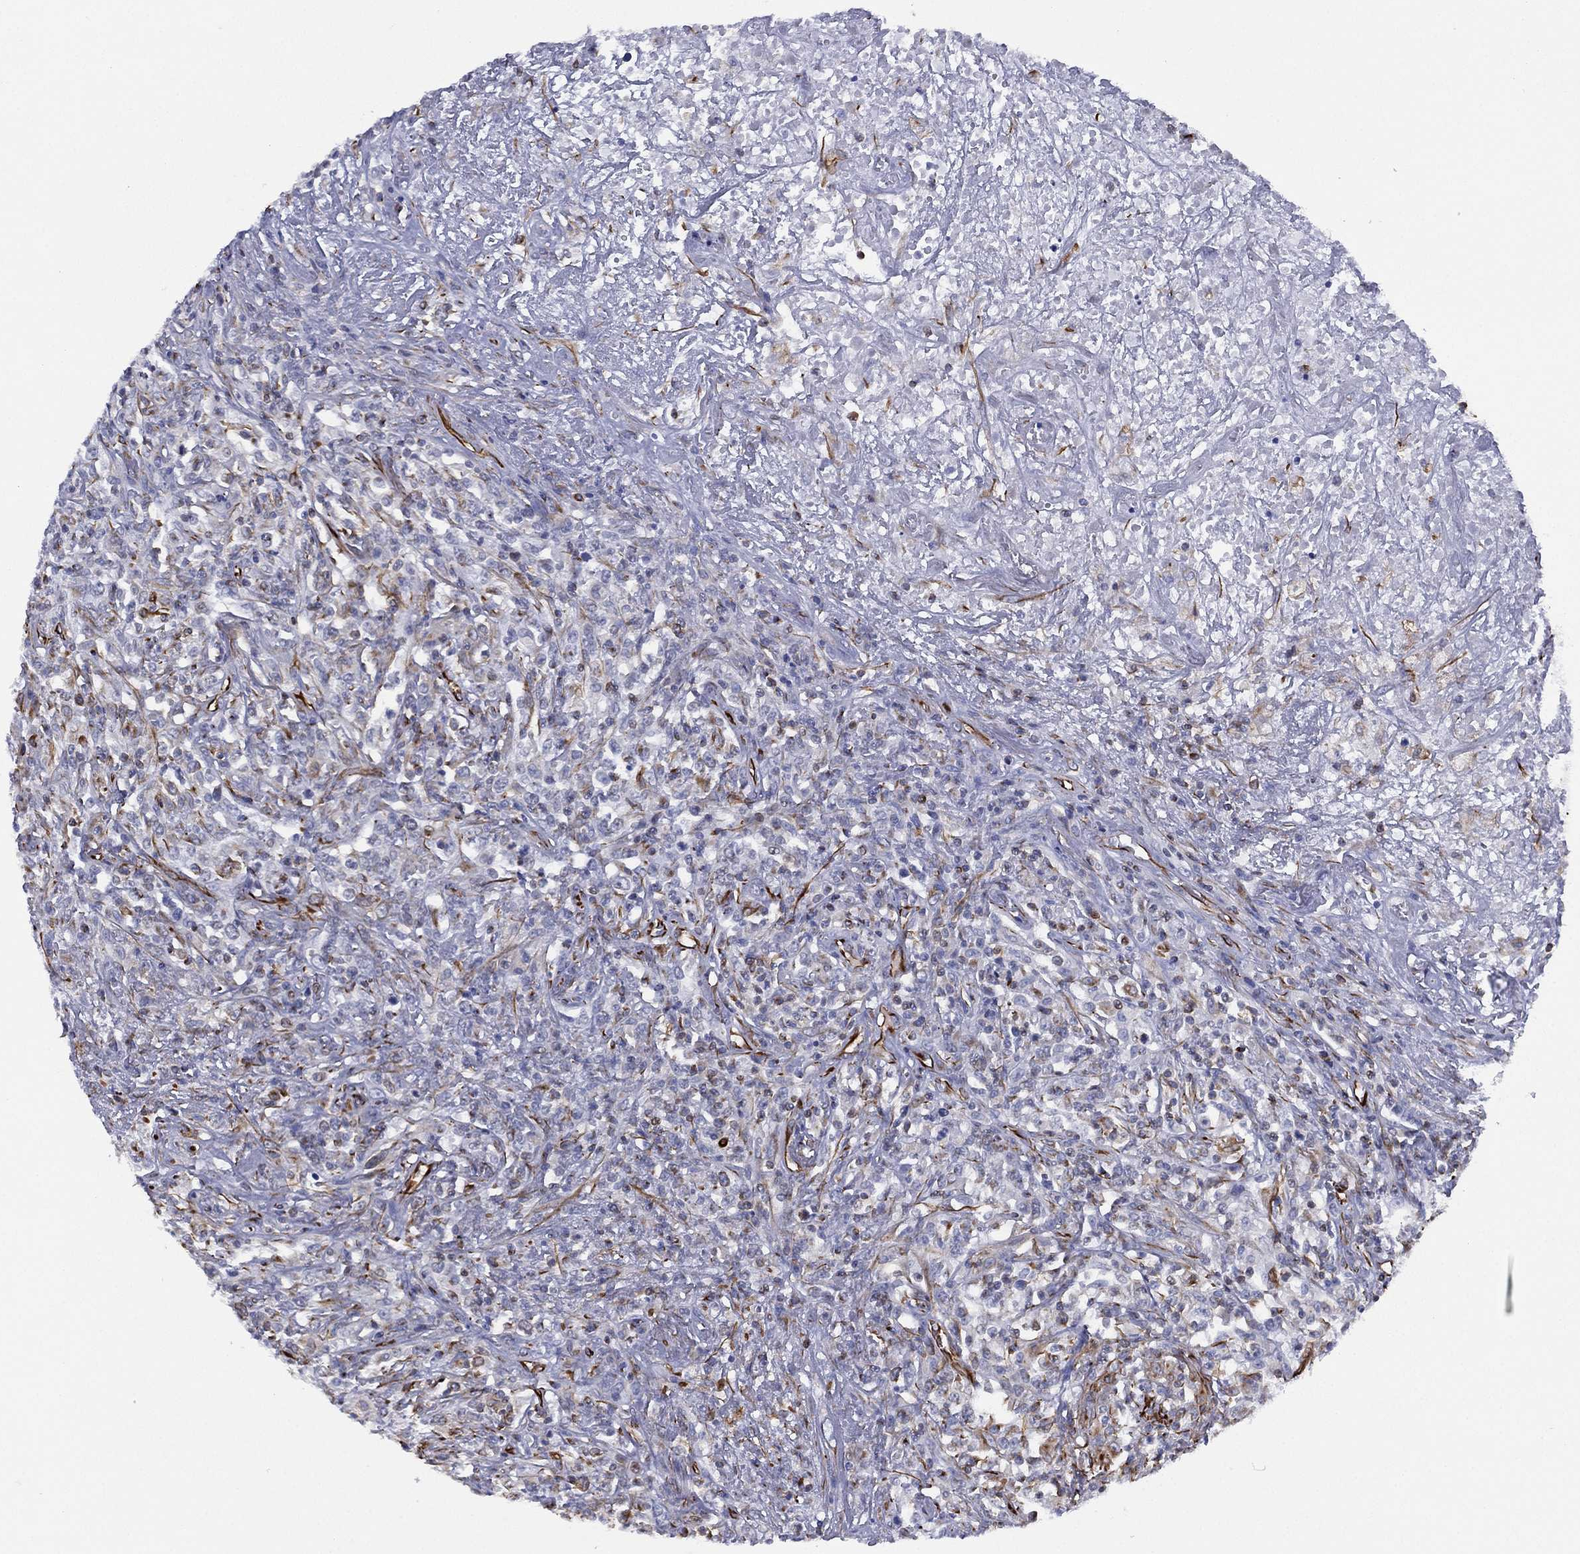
{"staining": {"intensity": "negative", "quantity": "none", "location": "none"}, "tissue": "lymphoma", "cell_type": "Tumor cells", "image_type": "cancer", "snomed": [{"axis": "morphology", "description": "Malignant lymphoma, non-Hodgkin's type, High grade"}, {"axis": "topography", "description": "Lung"}], "caption": "This is an immunohistochemistry micrograph of lymphoma. There is no expression in tumor cells.", "gene": "MAS1", "patient": {"sex": "male", "age": 79}}